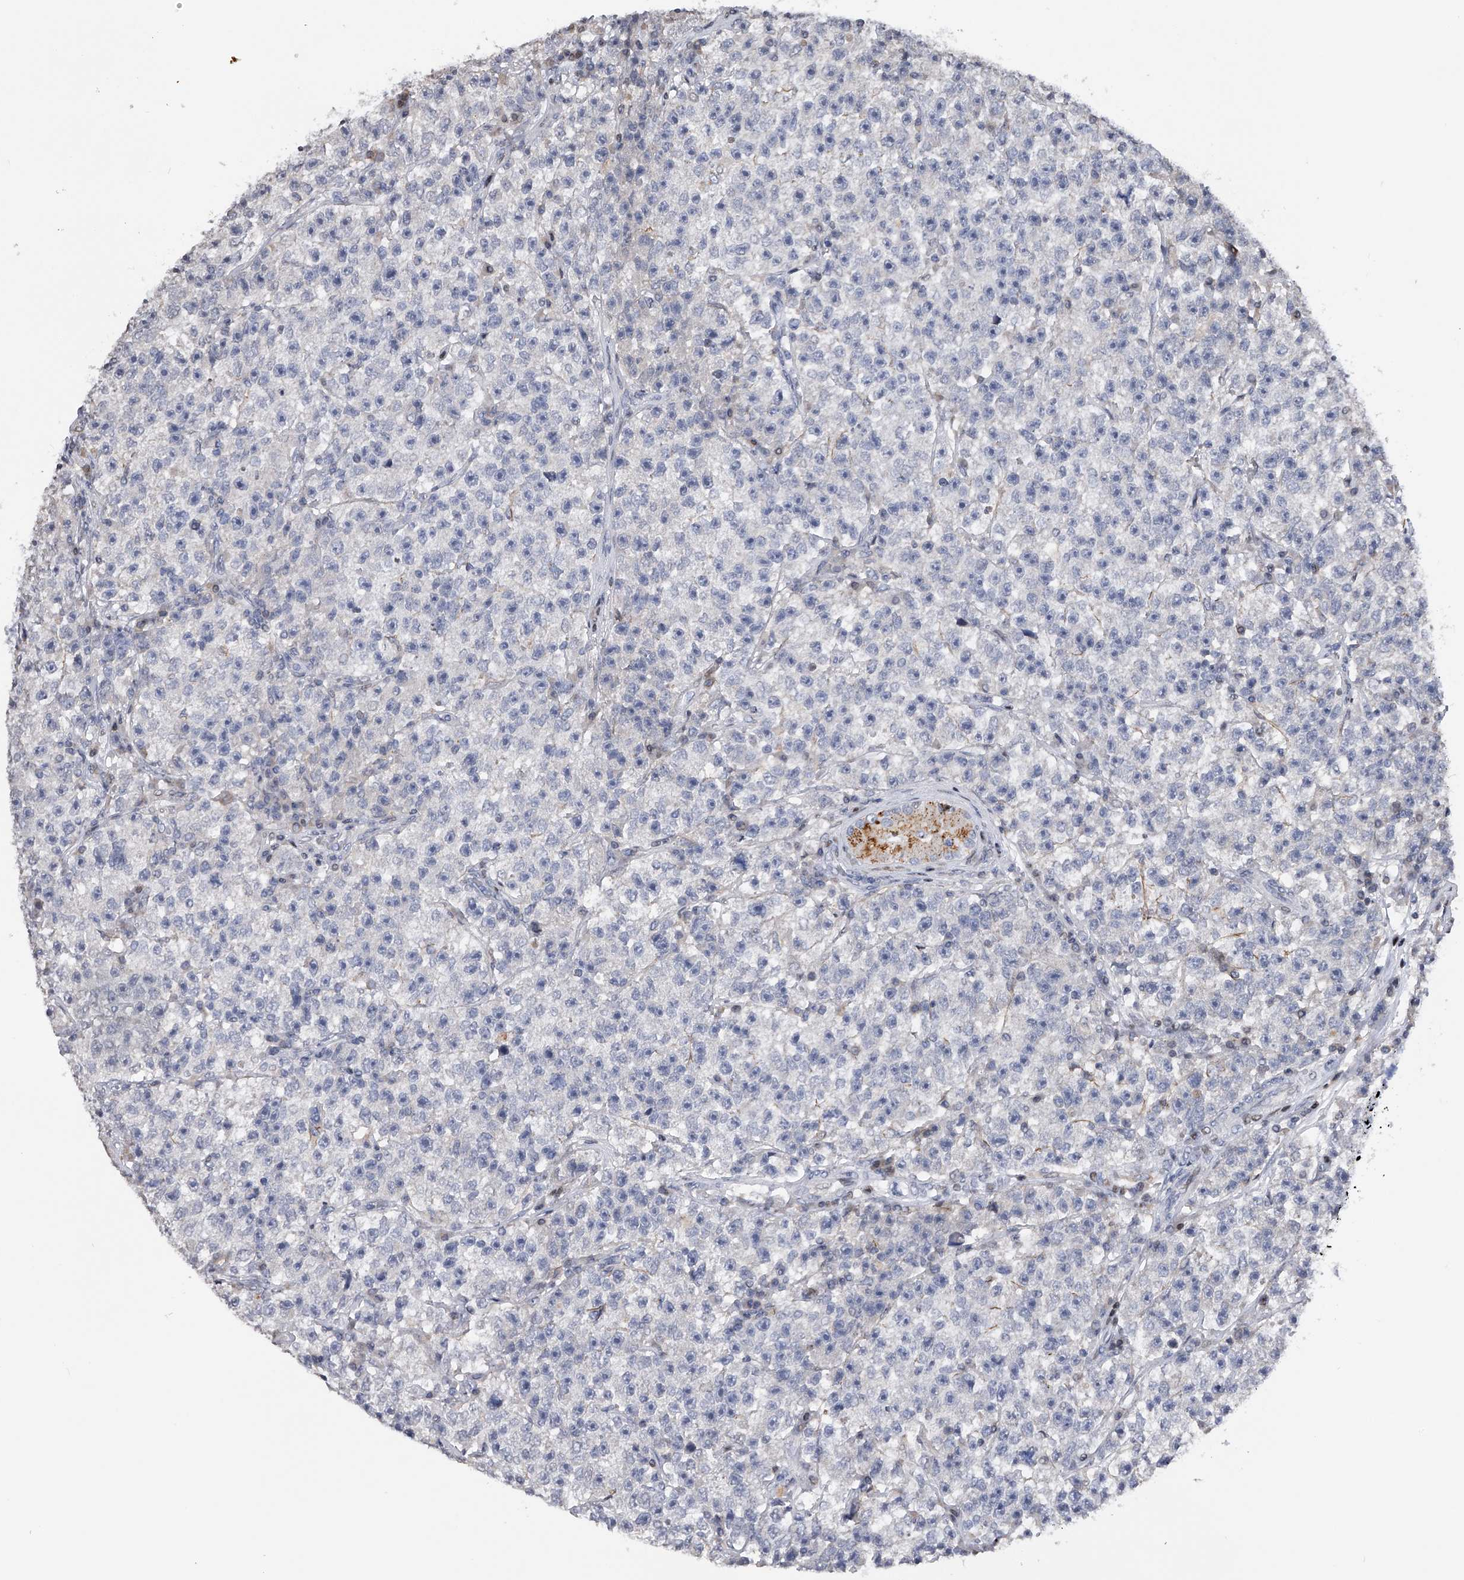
{"staining": {"intensity": "negative", "quantity": "none", "location": "none"}, "tissue": "testis cancer", "cell_type": "Tumor cells", "image_type": "cancer", "snomed": [{"axis": "morphology", "description": "Seminoma, NOS"}, {"axis": "topography", "description": "Testis"}], "caption": "Protein analysis of seminoma (testis) displays no significant staining in tumor cells.", "gene": "RWDD2A", "patient": {"sex": "male", "age": 22}}